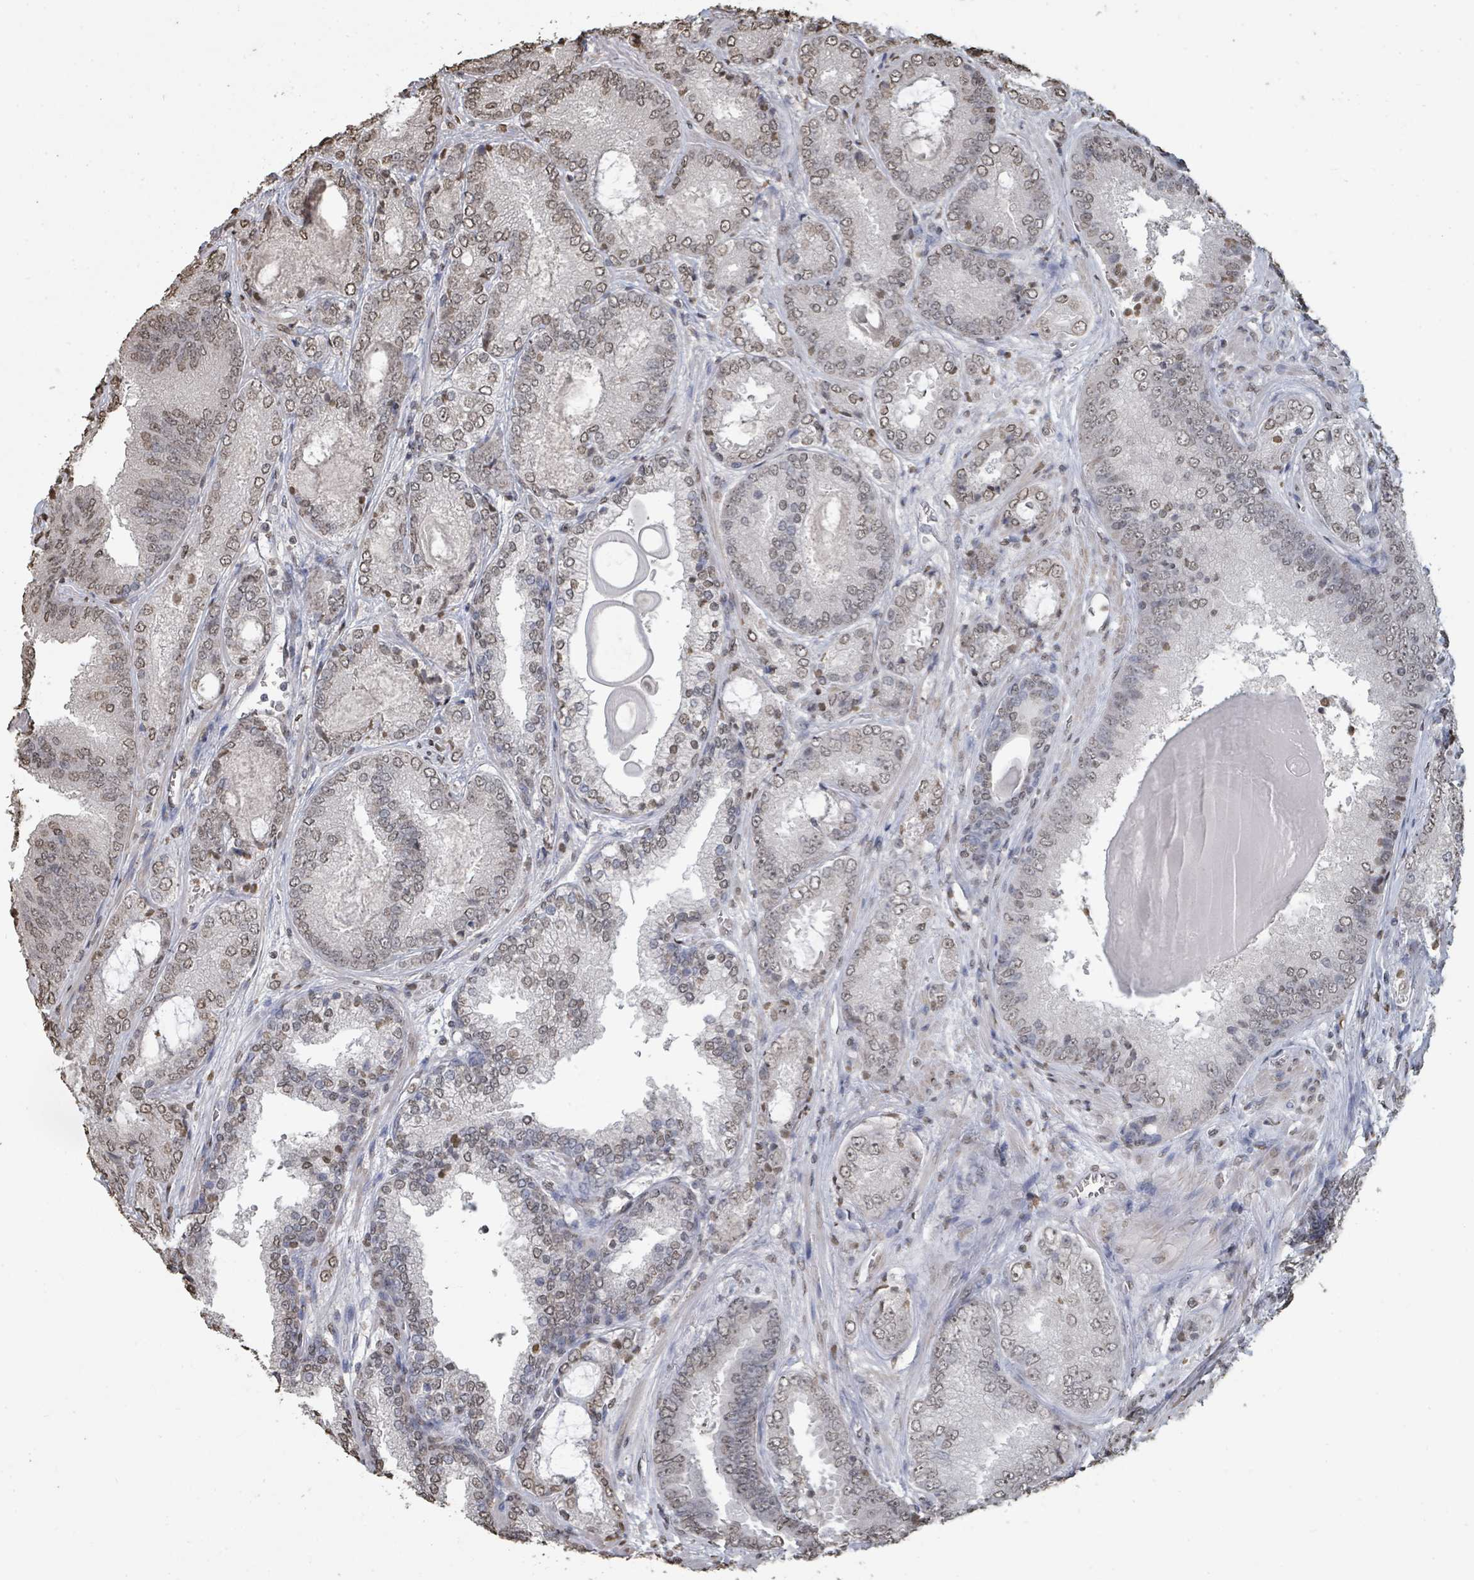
{"staining": {"intensity": "weak", "quantity": ">75%", "location": "nuclear"}, "tissue": "prostate cancer", "cell_type": "Tumor cells", "image_type": "cancer", "snomed": [{"axis": "morphology", "description": "Adenocarcinoma, High grade"}, {"axis": "topography", "description": "Prostate"}], "caption": "This is a photomicrograph of immunohistochemistry staining of prostate cancer, which shows weak positivity in the nuclear of tumor cells.", "gene": "MRPS12", "patient": {"sex": "male", "age": 63}}